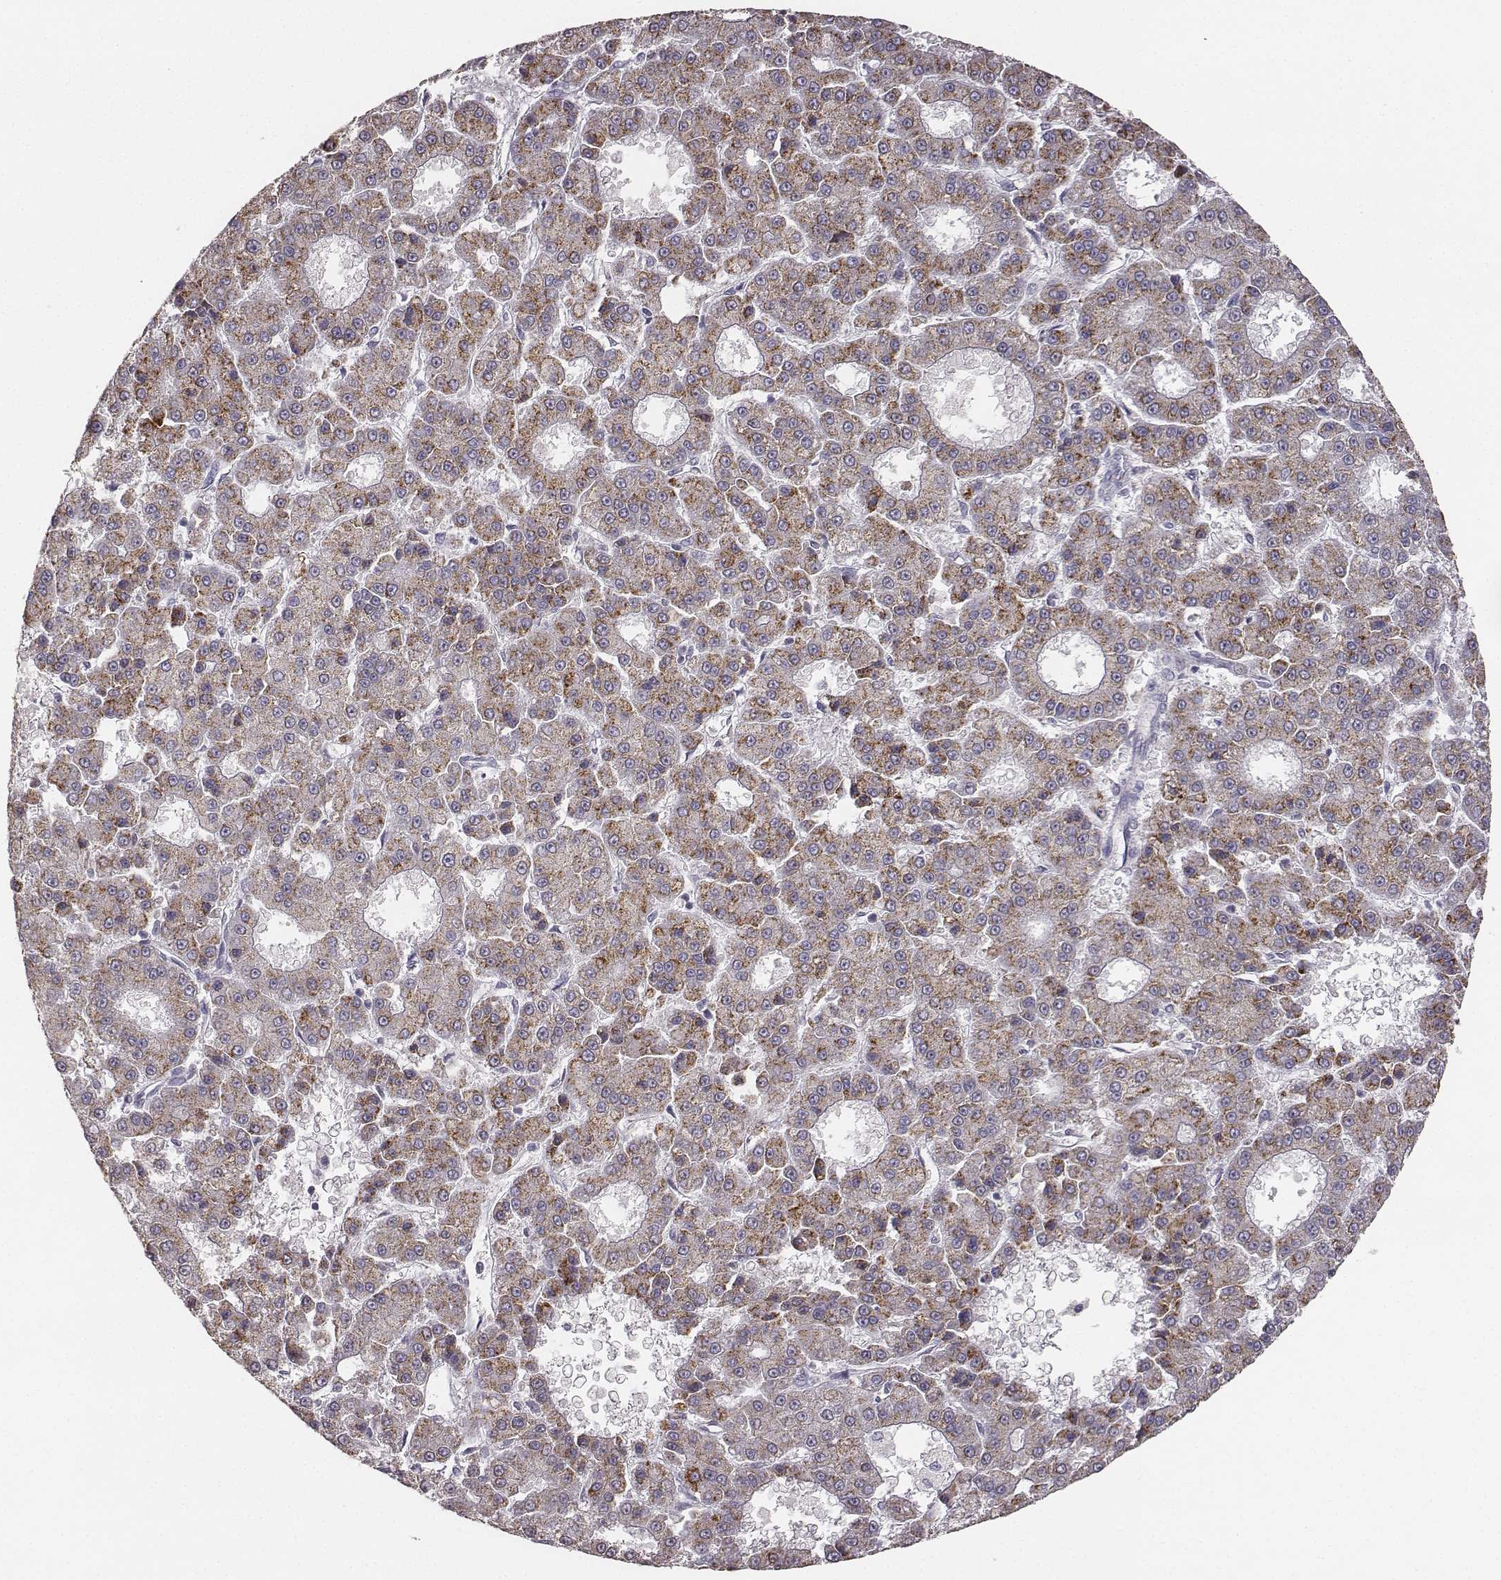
{"staining": {"intensity": "moderate", "quantity": "25%-75%", "location": "cytoplasmic/membranous"}, "tissue": "liver cancer", "cell_type": "Tumor cells", "image_type": "cancer", "snomed": [{"axis": "morphology", "description": "Carcinoma, Hepatocellular, NOS"}, {"axis": "topography", "description": "Liver"}], "caption": "A high-resolution histopathology image shows IHC staining of hepatocellular carcinoma (liver), which demonstrates moderate cytoplasmic/membranous positivity in about 25%-75% of tumor cells. Ihc stains the protein in brown and the nuclei are stained blue.", "gene": "ABCD3", "patient": {"sex": "male", "age": 70}}